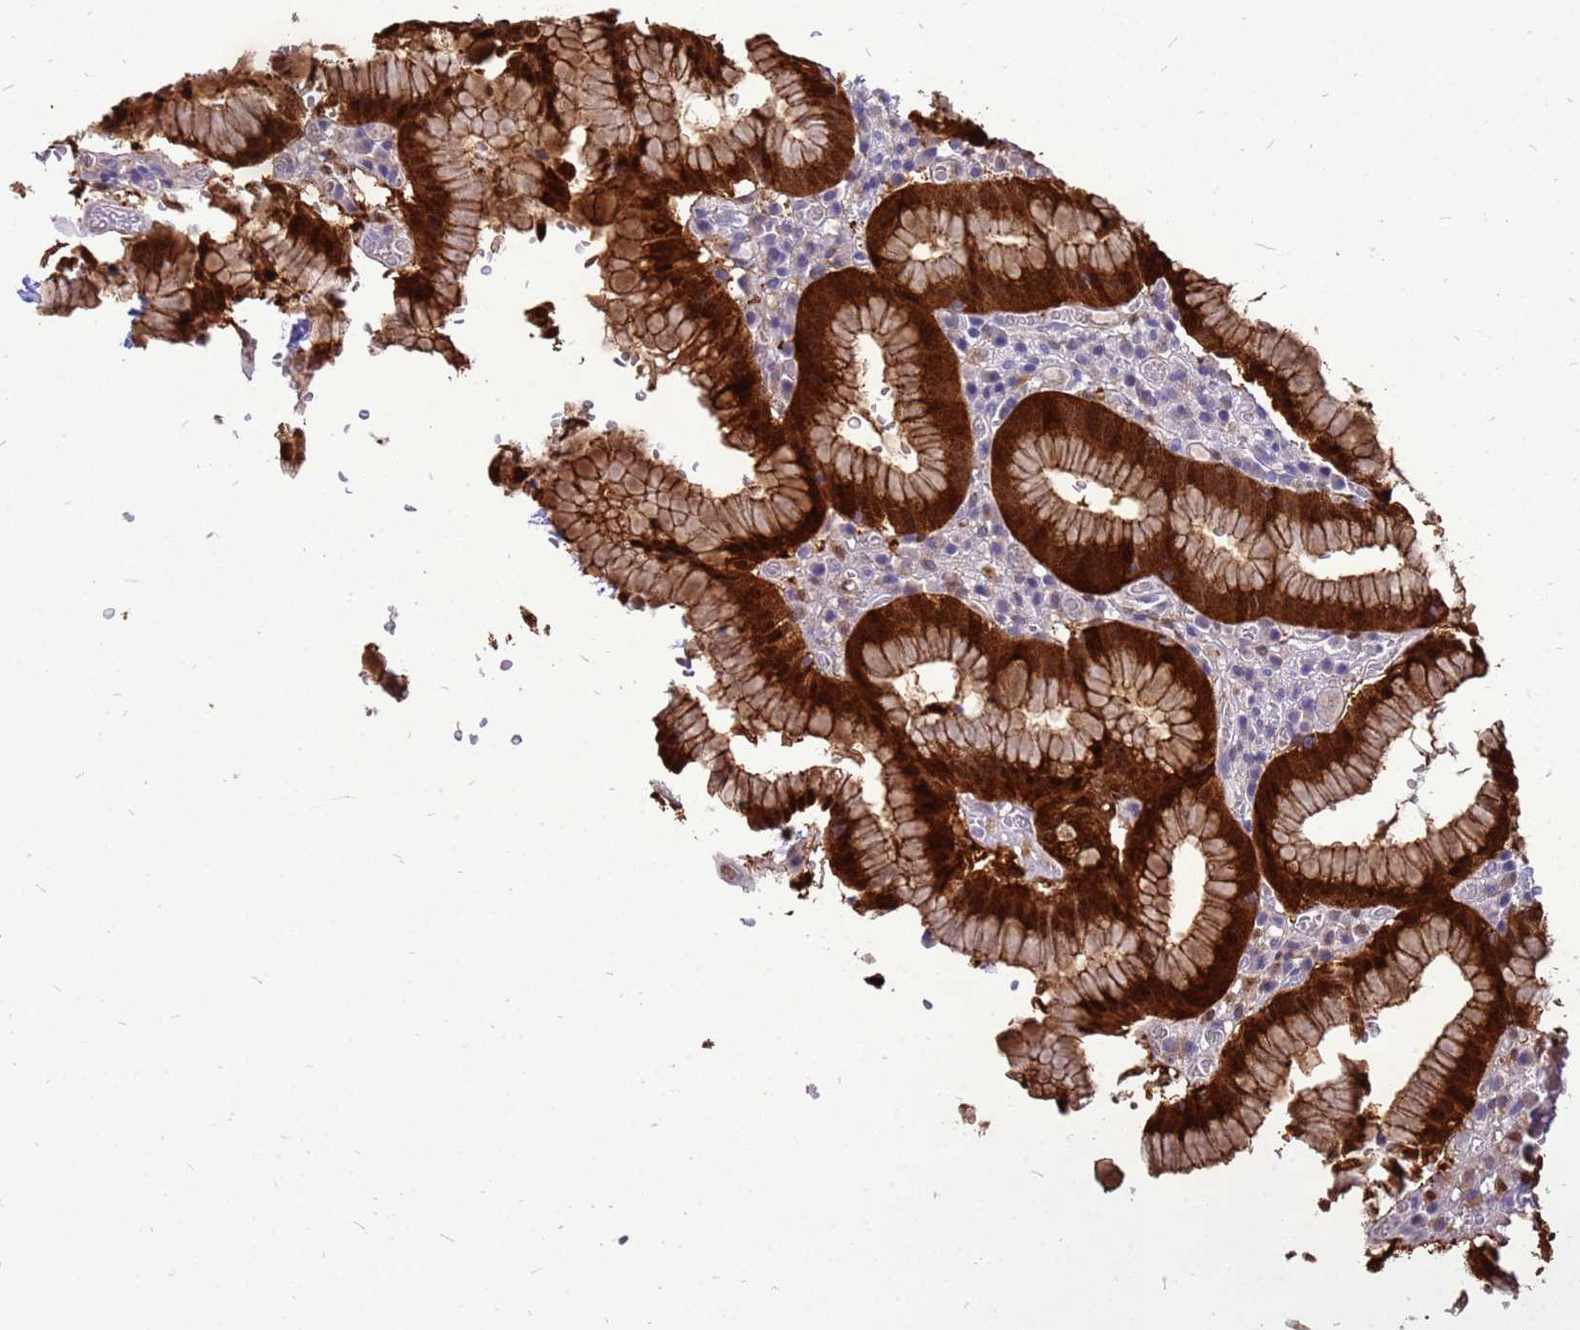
{"staining": {"intensity": "strong", "quantity": ">75%", "location": "cytoplasmic/membranous,nuclear"}, "tissue": "stomach", "cell_type": "Glandular cells", "image_type": "normal", "snomed": [{"axis": "morphology", "description": "Normal tissue, NOS"}, {"axis": "topography", "description": "Stomach"}], "caption": "Stomach stained for a protein reveals strong cytoplasmic/membranous,nuclear positivity in glandular cells.", "gene": "AKR1C1", "patient": {"sex": "male", "age": 55}}